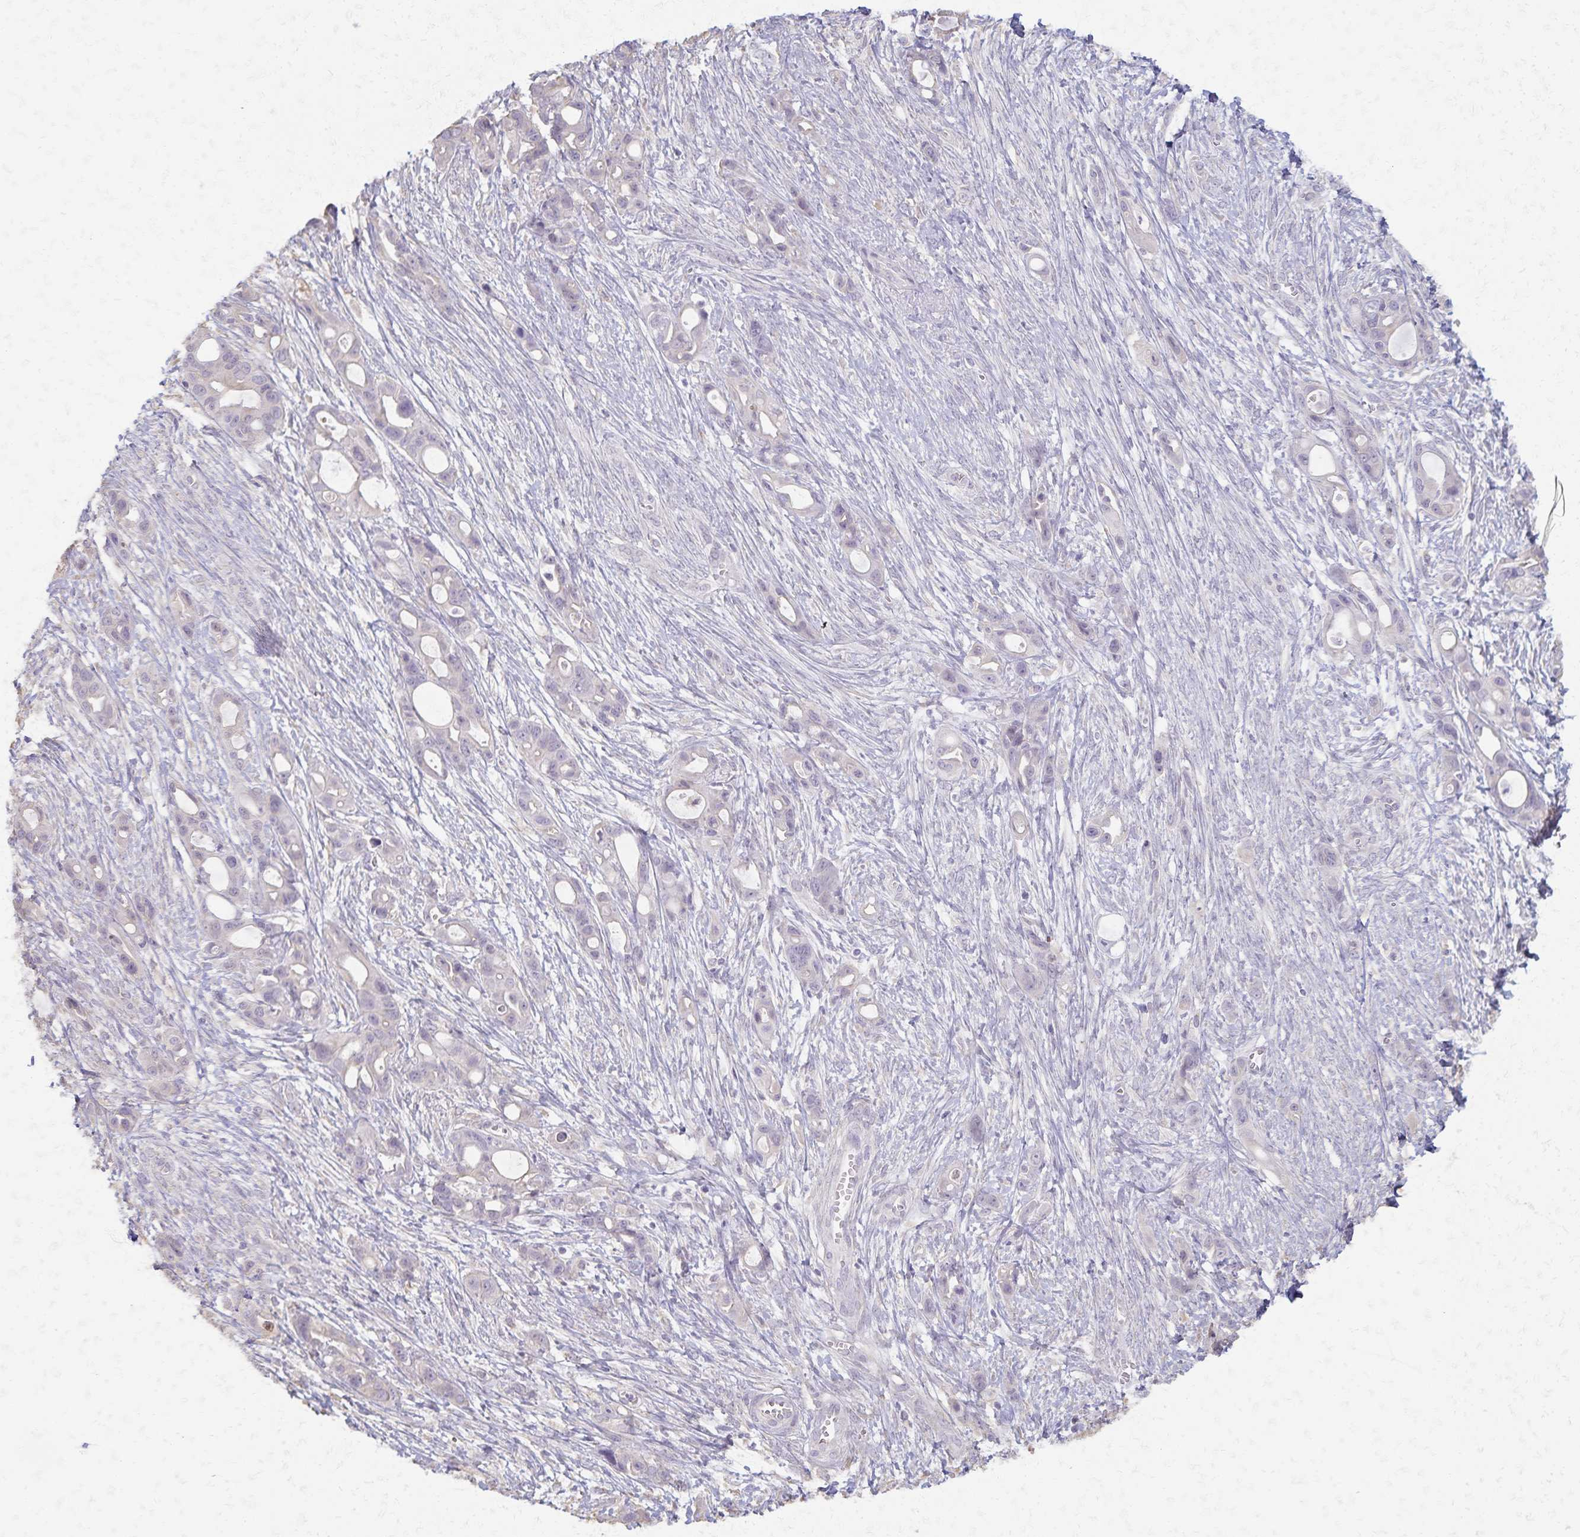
{"staining": {"intensity": "negative", "quantity": "none", "location": "none"}, "tissue": "ovarian cancer", "cell_type": "Tumor cells", "image_type": "cancer", "snomed": [{"axis": "morphology", "description": "Cystadenocarcinoma, mucinous, NOS"}, {"axis": "topography", "description": "Ovary"}], "caption": "Immunohistochemical staining of ovarian cancer (mucinous cystadenocarcinoma) demonstrates no significant staining in tumor cells.", "gene": "KISS1", "patient": {"sex": "female", "age": 70}}